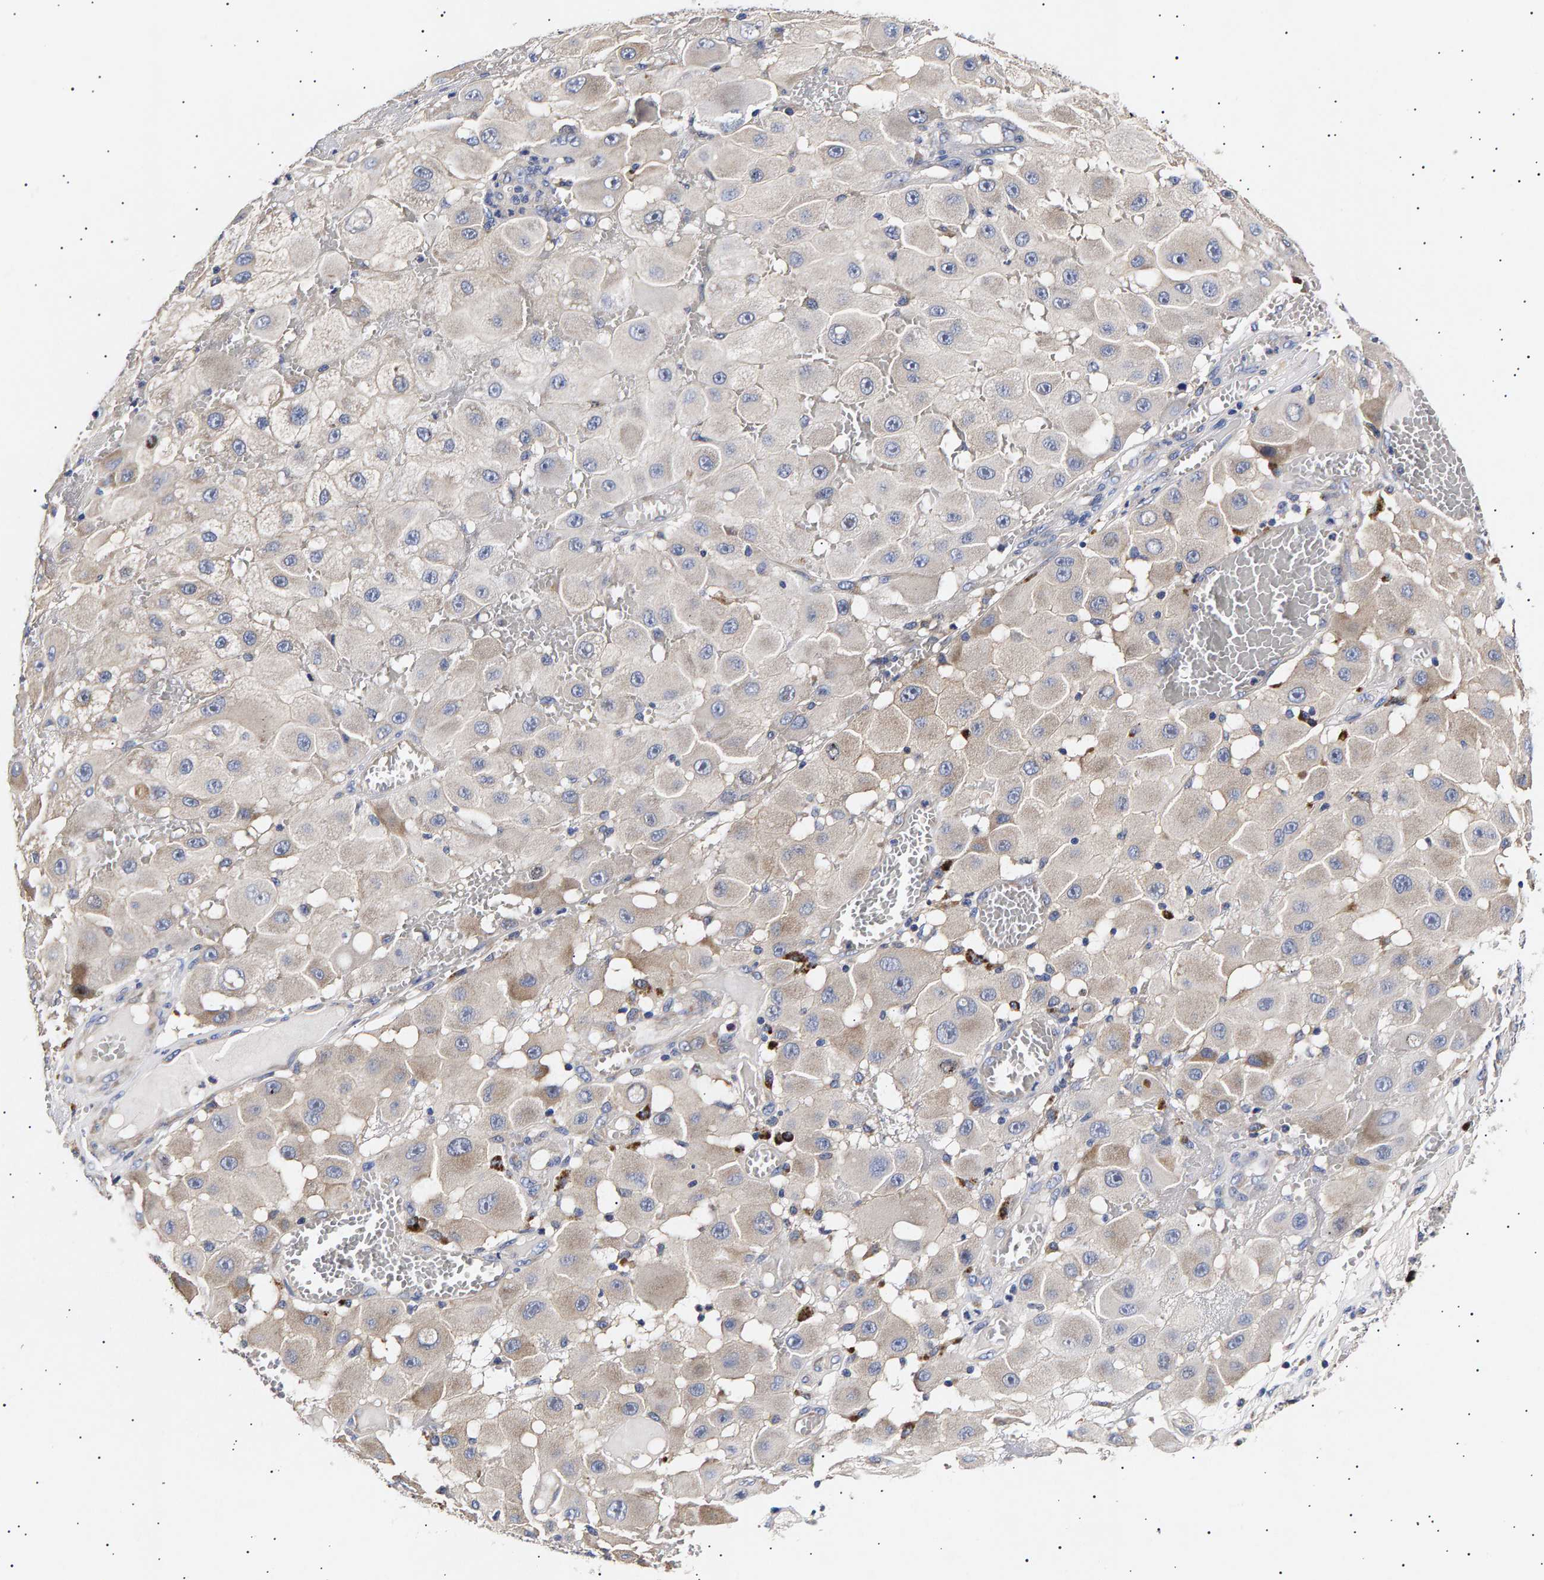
{"staining": {"intensity": "weak", "quantity": "<25%", "location": "cytoplasmic/membranous"}, "tissue": "melanoma", "cell_type": "Tumor cells", "image_type": "cancer", "snomed": [{"axis": "morphology", "description": "Malignant melanoma, NOS"}, {"axis": "topography", "description": "Skin"}], "caption": "A photomicrograph of melanoma stained for a protein demonstrates no brown staining in tumor cells. Brightfield microscopy of IHC stained with DAB (3,3'-diaminobenzidine) (brown) and hematoxylin (blue), captured at high magnification.", "gene": "ANKRD40", "patient": {"sex": "female", "age": 81}}